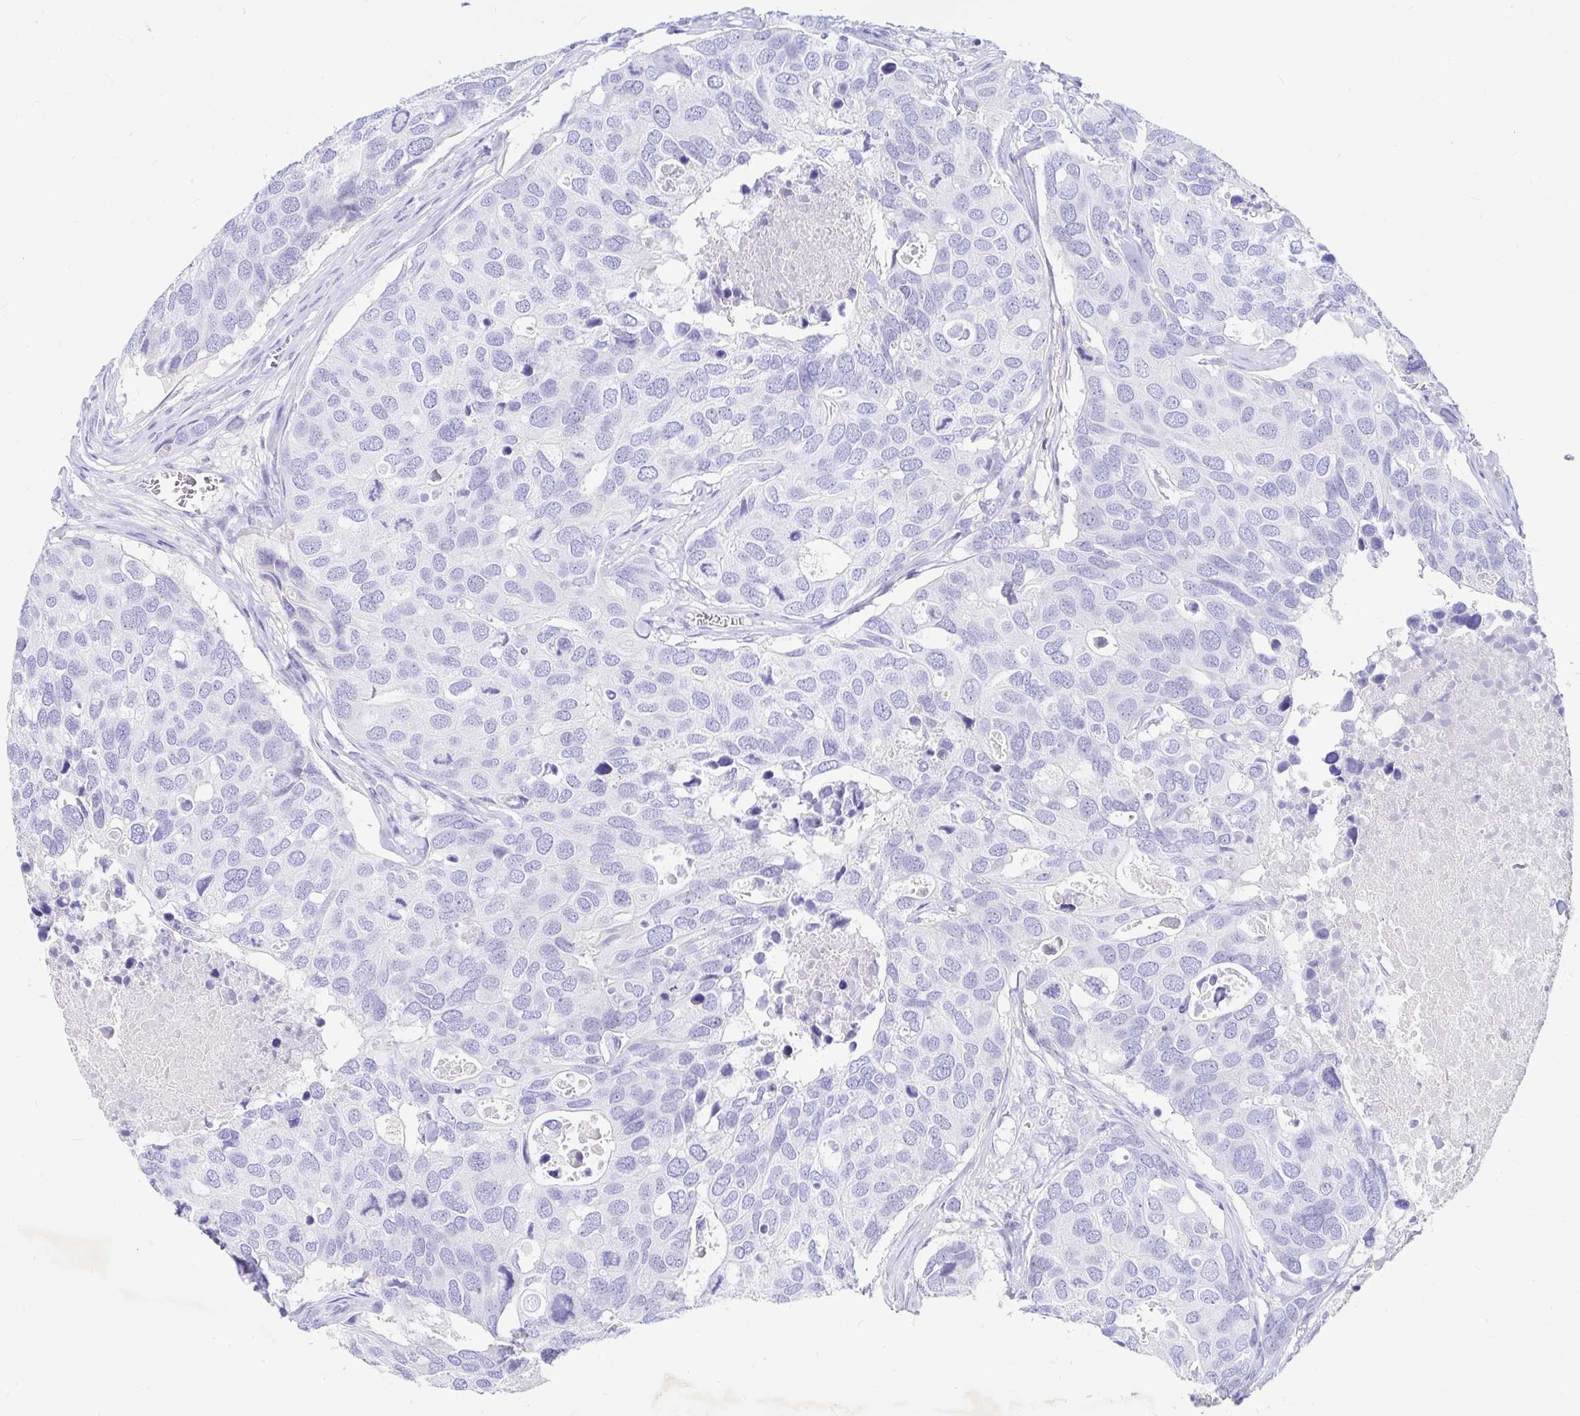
{"staining": {"intensity": "negative", "quantity": "none", "location": "none"}, "tissue": "breast cancer", "cell_type": "Tumor cells", "image_type": "cancer", "snomed": [{"axis": "morphology", "description": "Duct carcinoma"}, {"axis": "topography", "description": "Breast"}], "caption": "An immunohistochemistry (IHC) photomicrograph of breast cancer (intraductal carcinoma) is shown. There is no staining in tumor cells of breast cancer (intraductal carcinoma).", "gene": "NR2E1", "patient": {"sex": "female", "age": 83}}